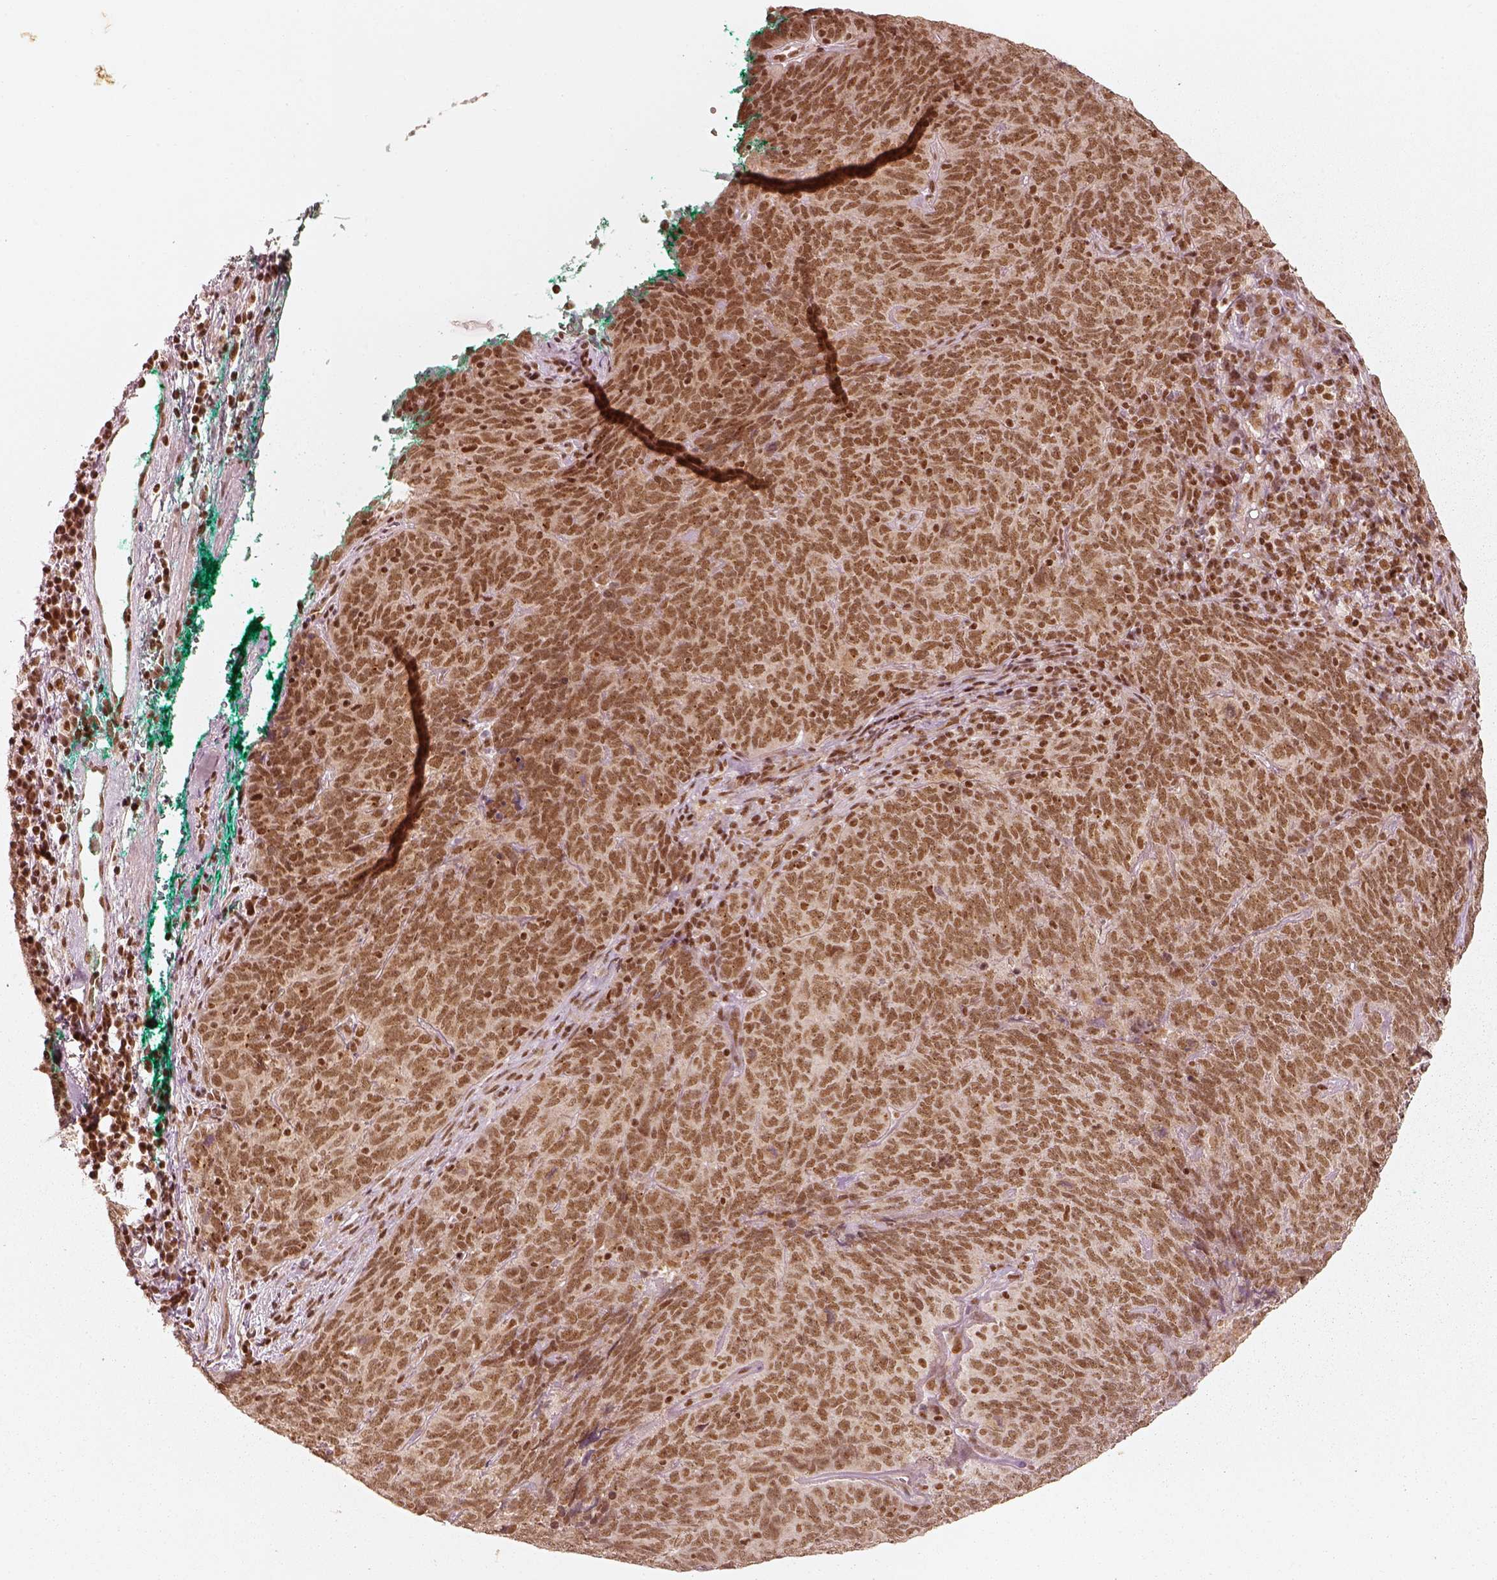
{"staining": {"intensity": "moderate", "quantity": ">75%", "location": "nuclear"}, "tissue": "skin cancer", "cell_type": "Tumor cells", "image_type": "cancer", "snomed": [{"axis": "morphology", "description": "Squamous cell carcinoma, NOS"}, {"axis": "topography", "description": "Skin"}, {"axis": "topography", "description": "Anal"}], "caption": "This photomicrograph demonstrates immunohistochemistry staining of human skin cancer (squamous cell carcinoma), with medium moderate nuclear positivity in approximately >75% of tumor cells.", "gene": "GMEB2", "patient": {"sex": "female", "age": 51}}